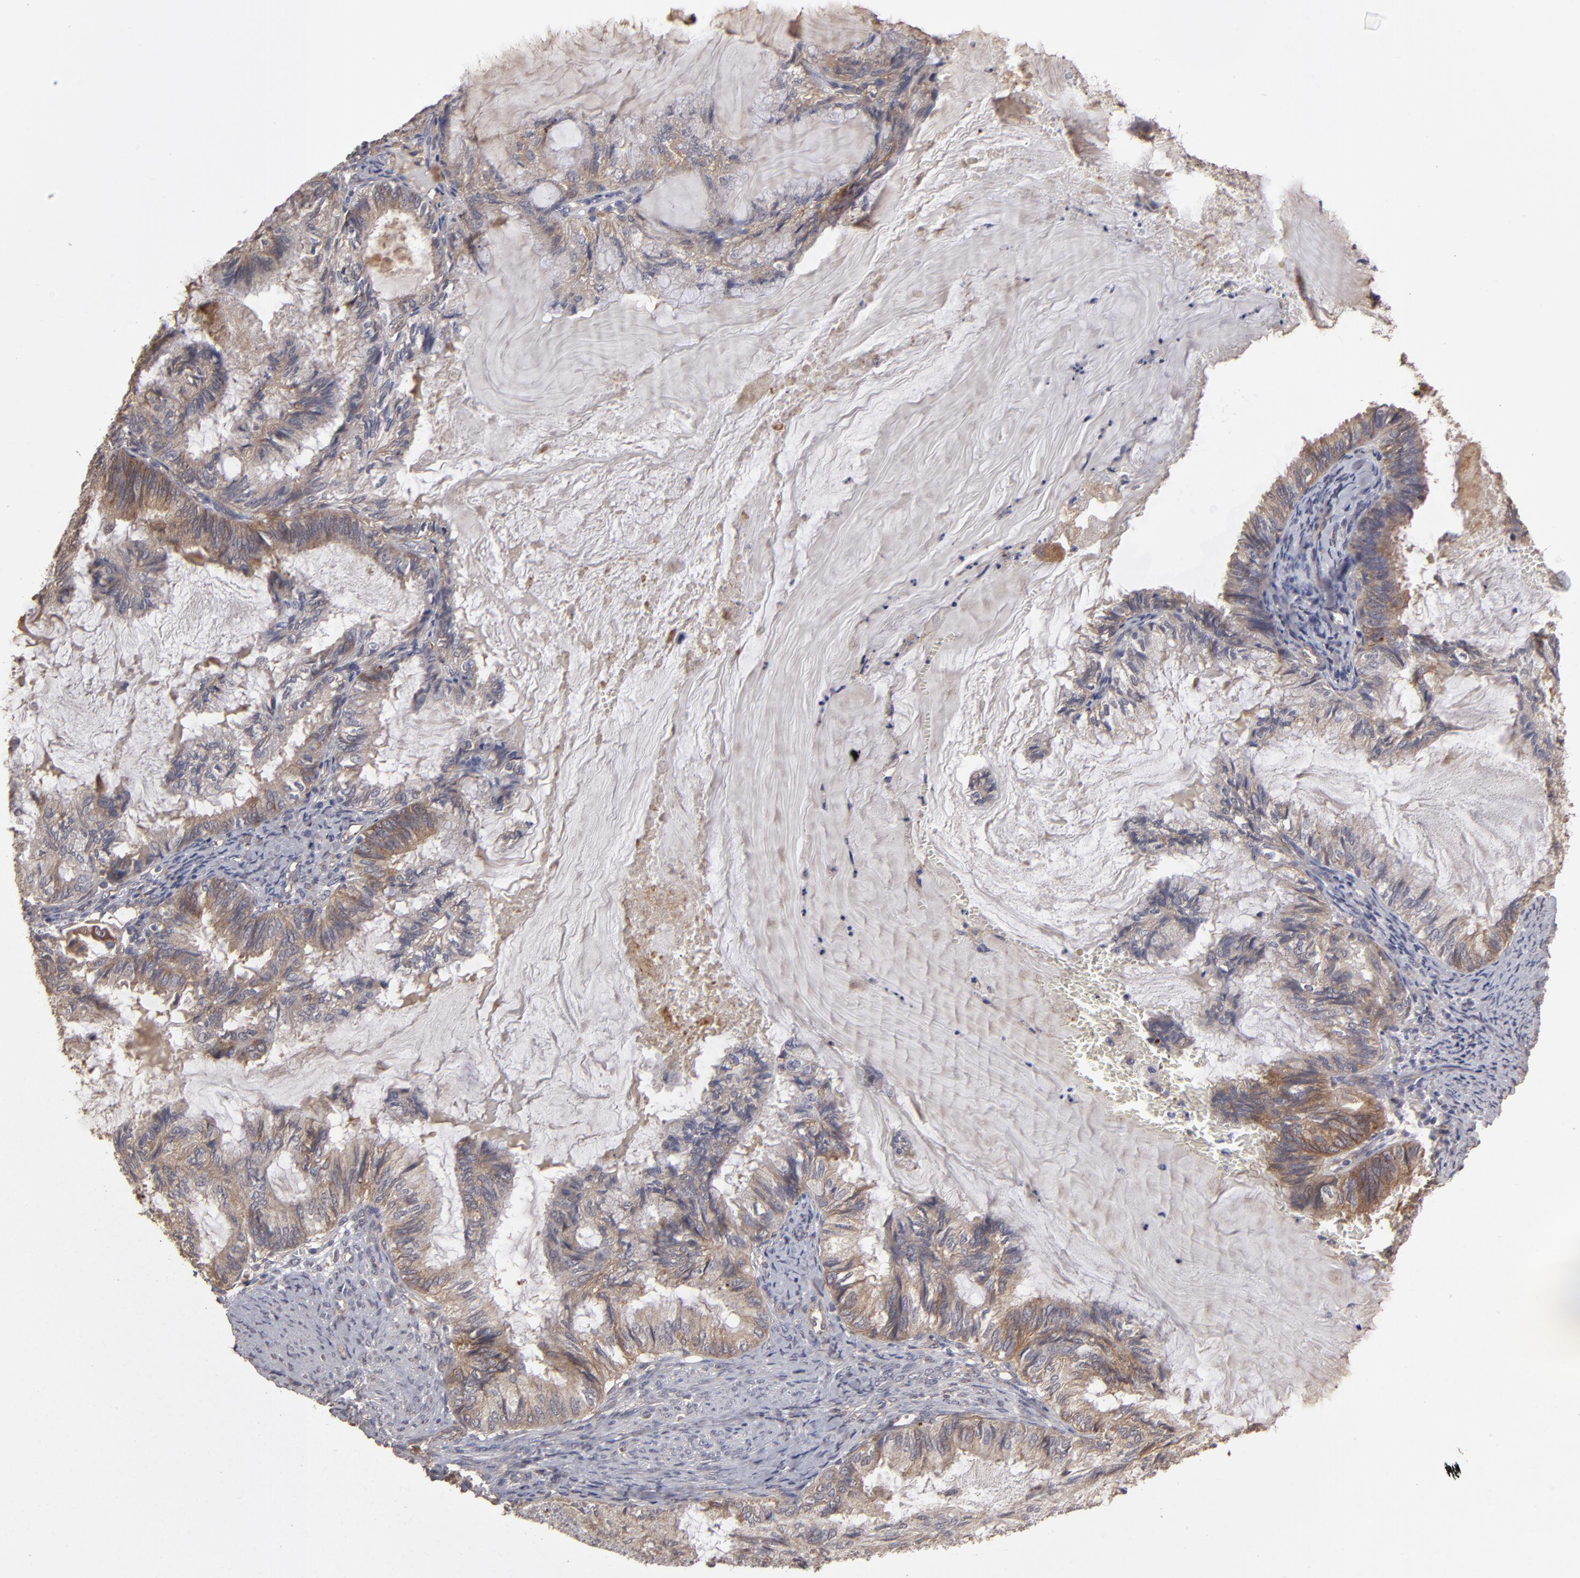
{"staining": {"intensity": "moderate", "quantity": "25%-75%", "location": "cytoplasmic/membranous"}, "tissue": "endometrial cancer", "cell_type": "Tumor cells", "image_type": "cancer", "snomed": [{"axis": "morphology", "description": "Adenocarcinoma, NOS"}, {"axis": "topography", "description": "Endometrium"}], "caption": "Moderate cytoplasmic/membranous staining is identified in about 25%-75% of tumor cells in endometrial cancer.", "gene": "ITGB5", "patient": {"sex": "female", "age": 86}}